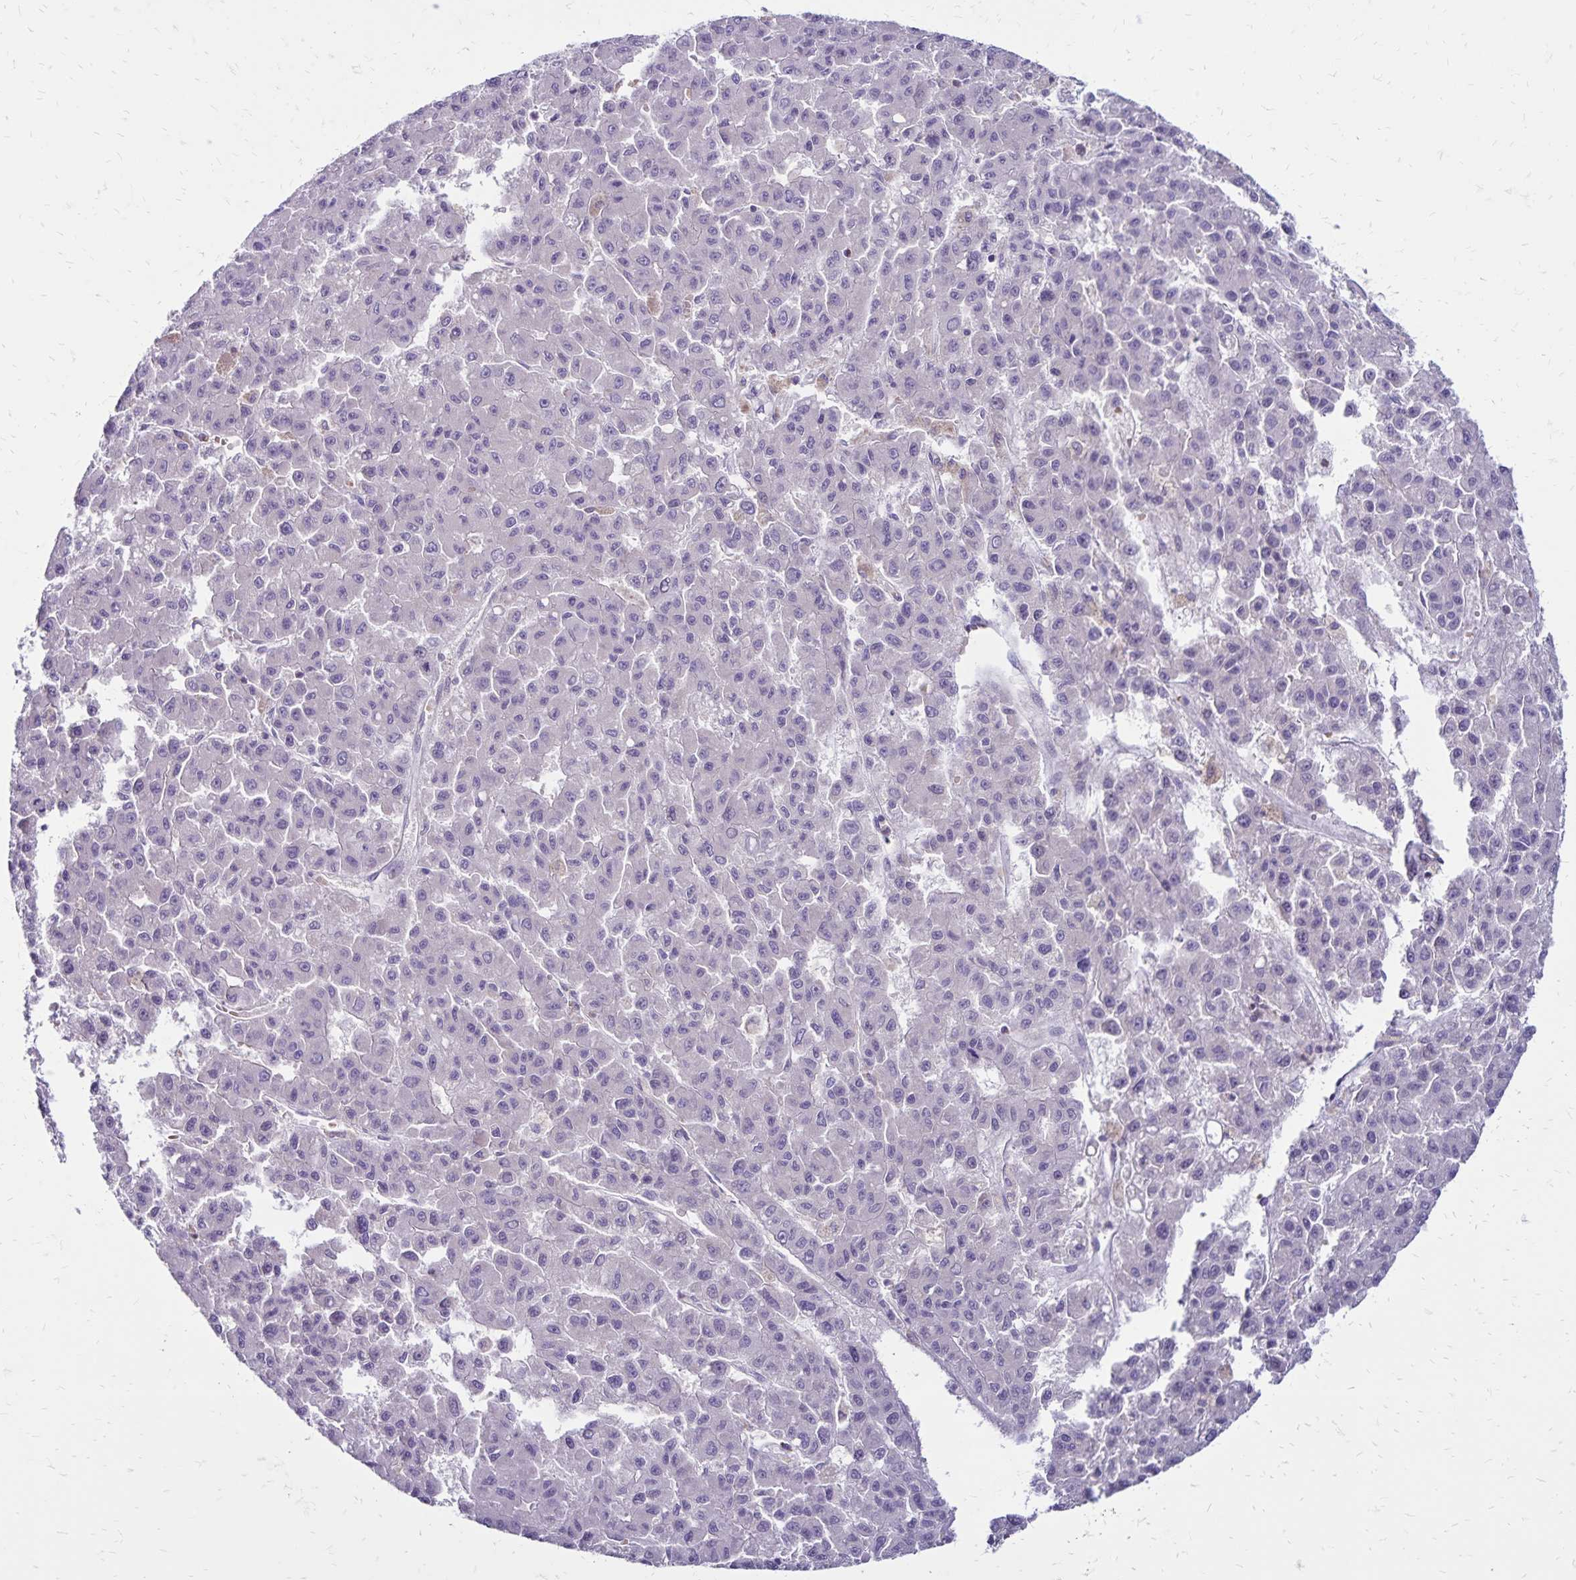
{"staining": {"intensity": "negative", "quantity": "none", "location": "none"}, "tissue": "liver cancer", "cell_type": "Tumor cells", "image_type": "cancer", "snomed": [{"axis": "morphology", "description": "Carcinoma, Hepatocellular, NOS"}, {"axis": "topography", "description": "Liver"}], "caption": "Tumor cells are negative for protein expression in human liver hepatocellular carcinoma.", "gene": "FSD1", "patient": {"sex": "male", "age": 70}}